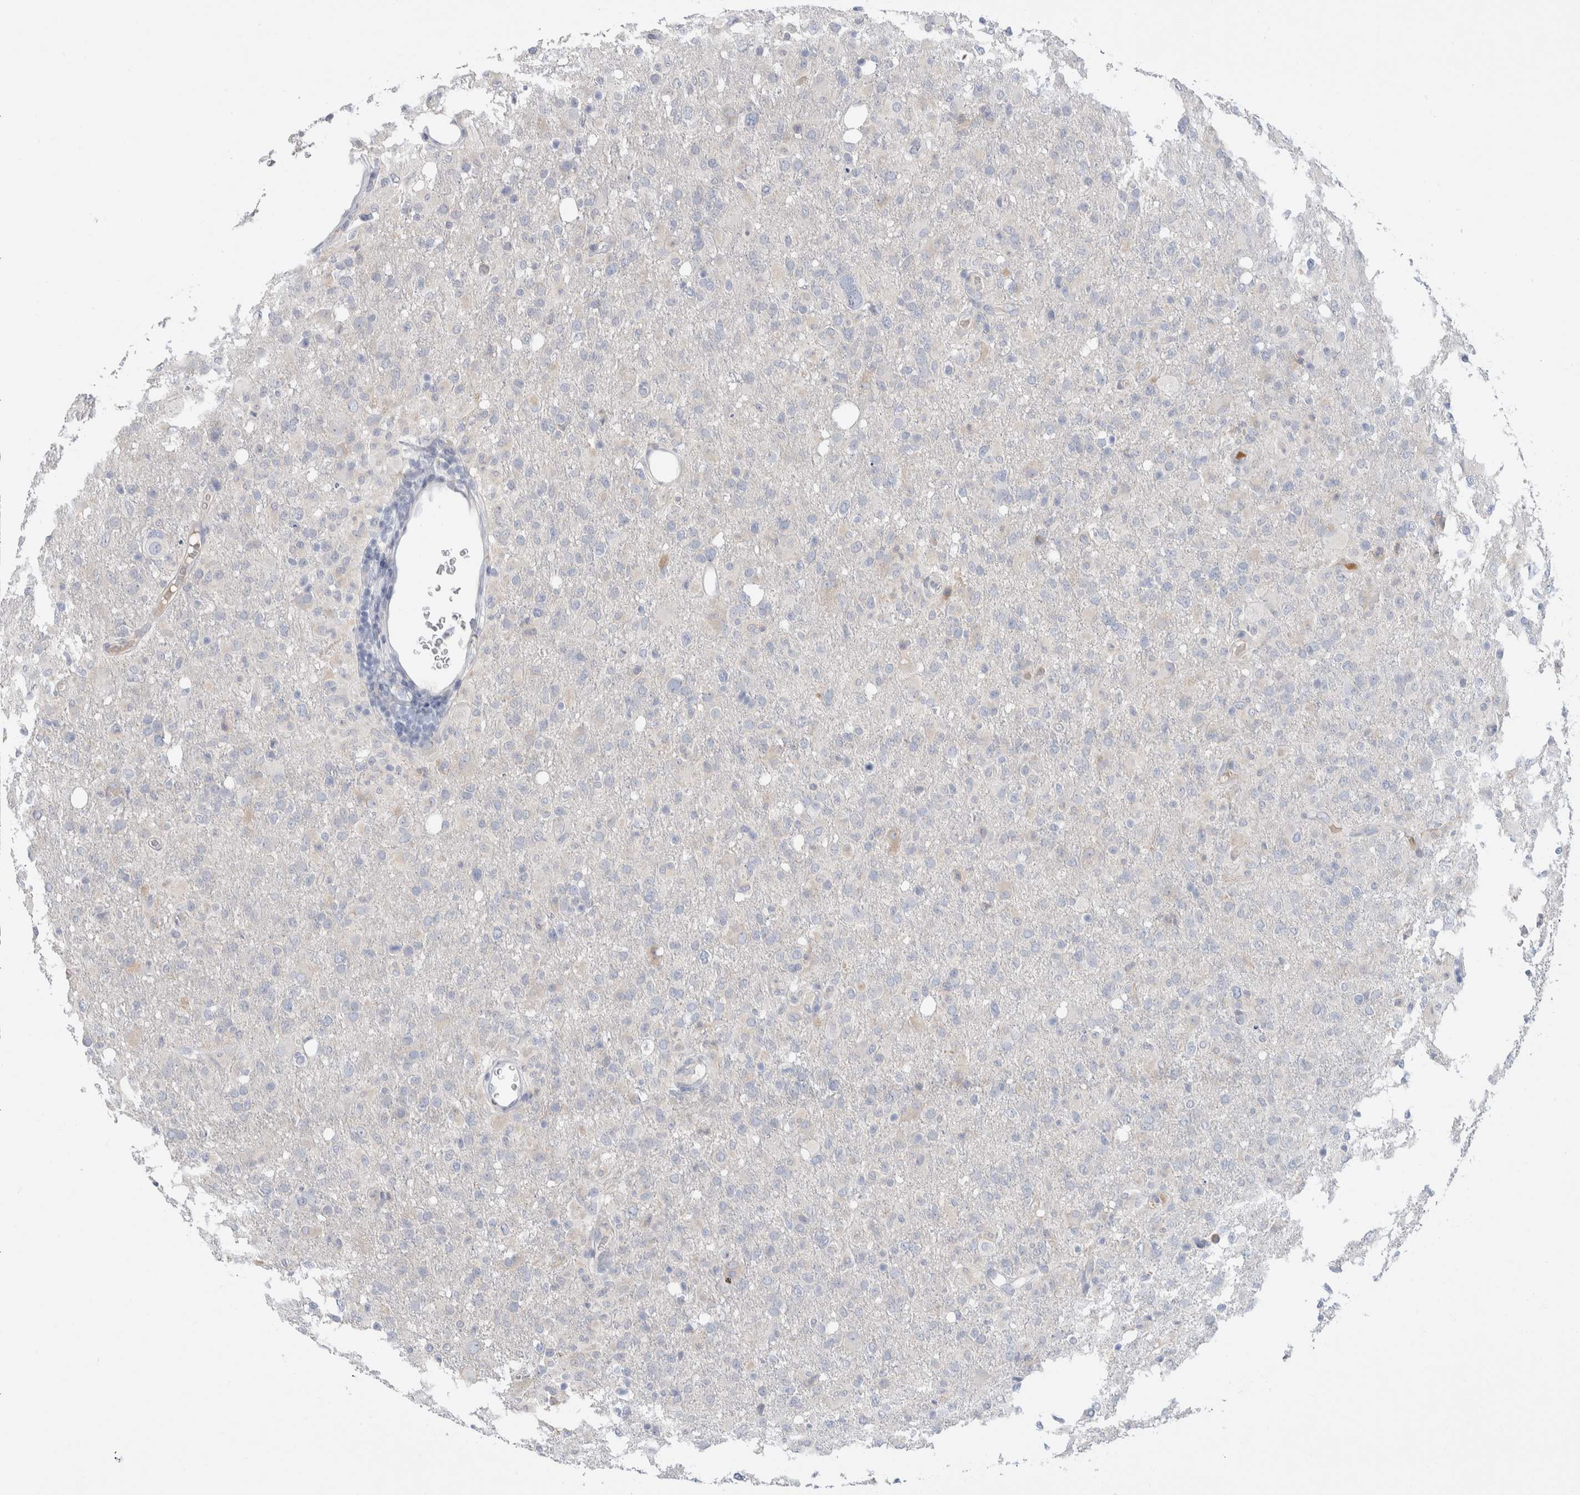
{"staining": {"intensity": "negative", "quantity": "none", "location": "none"}, "tissue": "glioma", "cell_type": "Tumor cells", "image_type": "cancer", "snomed": [{"axis": "morphology", "description": "Glioma, malignant, High grade"}, {"axis": "topography", "description": "Brain"}], "caption": "Malignant high-grade glioma was stained to show a protein in brown. There is no significant positivity in tumor cells.", "gene": "RUSF1", "patient": {"sex": "female", "age": 57}}